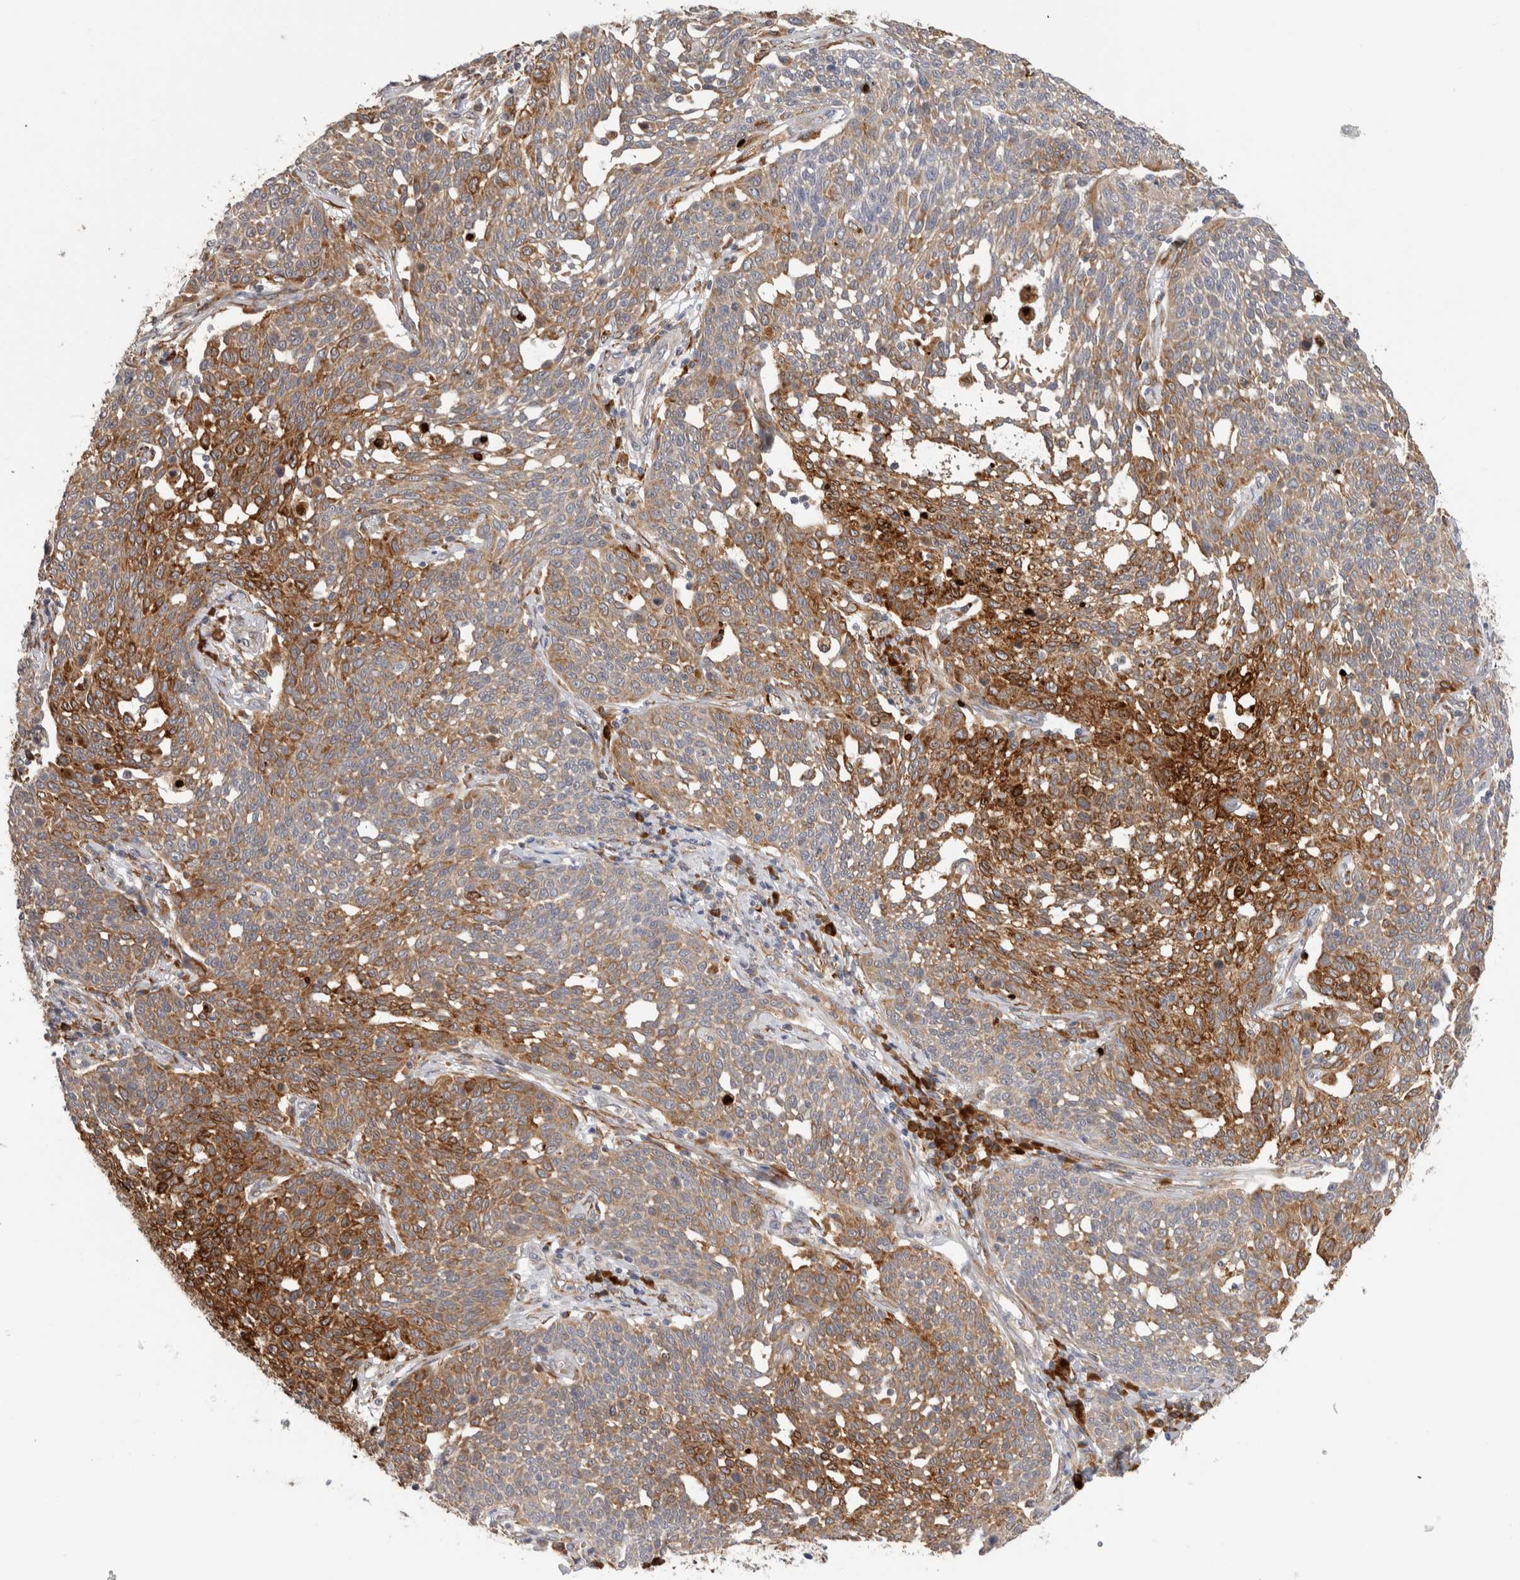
{"staining": {"intensity": "moderate", "quantity": "25%-75%", "location": "cytoplasmic/membranous"}, "tissue": "cervical cancer", "cell_type": "Tumor cells", "image_type": "cancer", "snomed": [{"axis": "morphology", "description": "Squamous cell carcinoma, NOS"}, {"axis": "topography", "description": "Cervix"}], "caption": "An image of human cervical cancer stained for a protein shows moderate cytoplasmic/membranous brown staining in tumor cells.", "gene": "APOL2", "patient": {"sex": "female", "age": 34}}